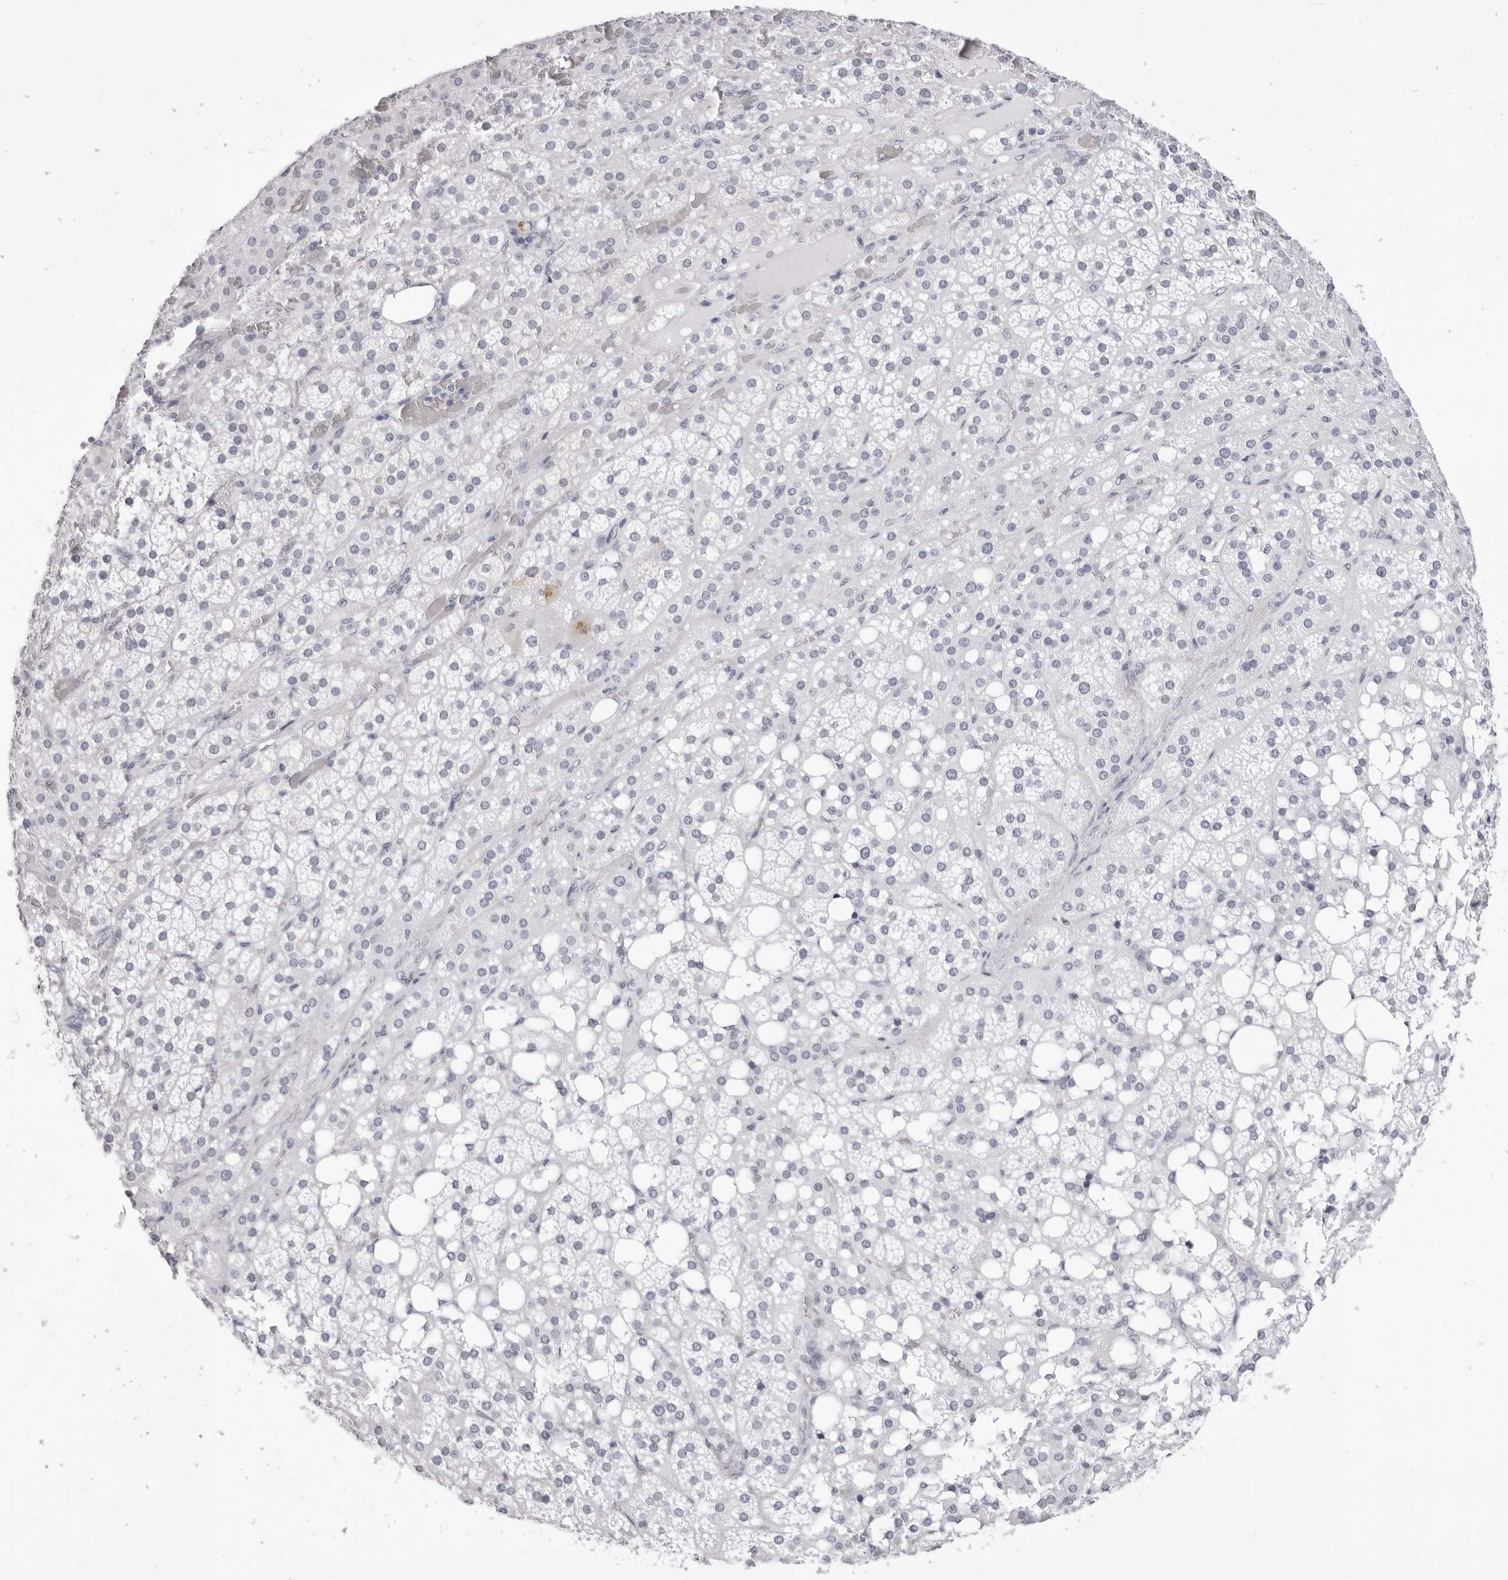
{"staining": {"intensity": "negative", "quantity": "none", "location": "none"}, "tissue": "adrenal gland", "cell_type": "Glandular cells", "image_type": "normal", "snomed": [{"axis": "morphology", "description": "Normal tissue, NOS"}, {"axis": "topography", "description": "Adrenal gland"}], "caption": "The photomicrograph displays no significant expression in glandular cells of adrenal gland.", "gene": "RHO", "patient": {"sex": "female", "age": 59}}